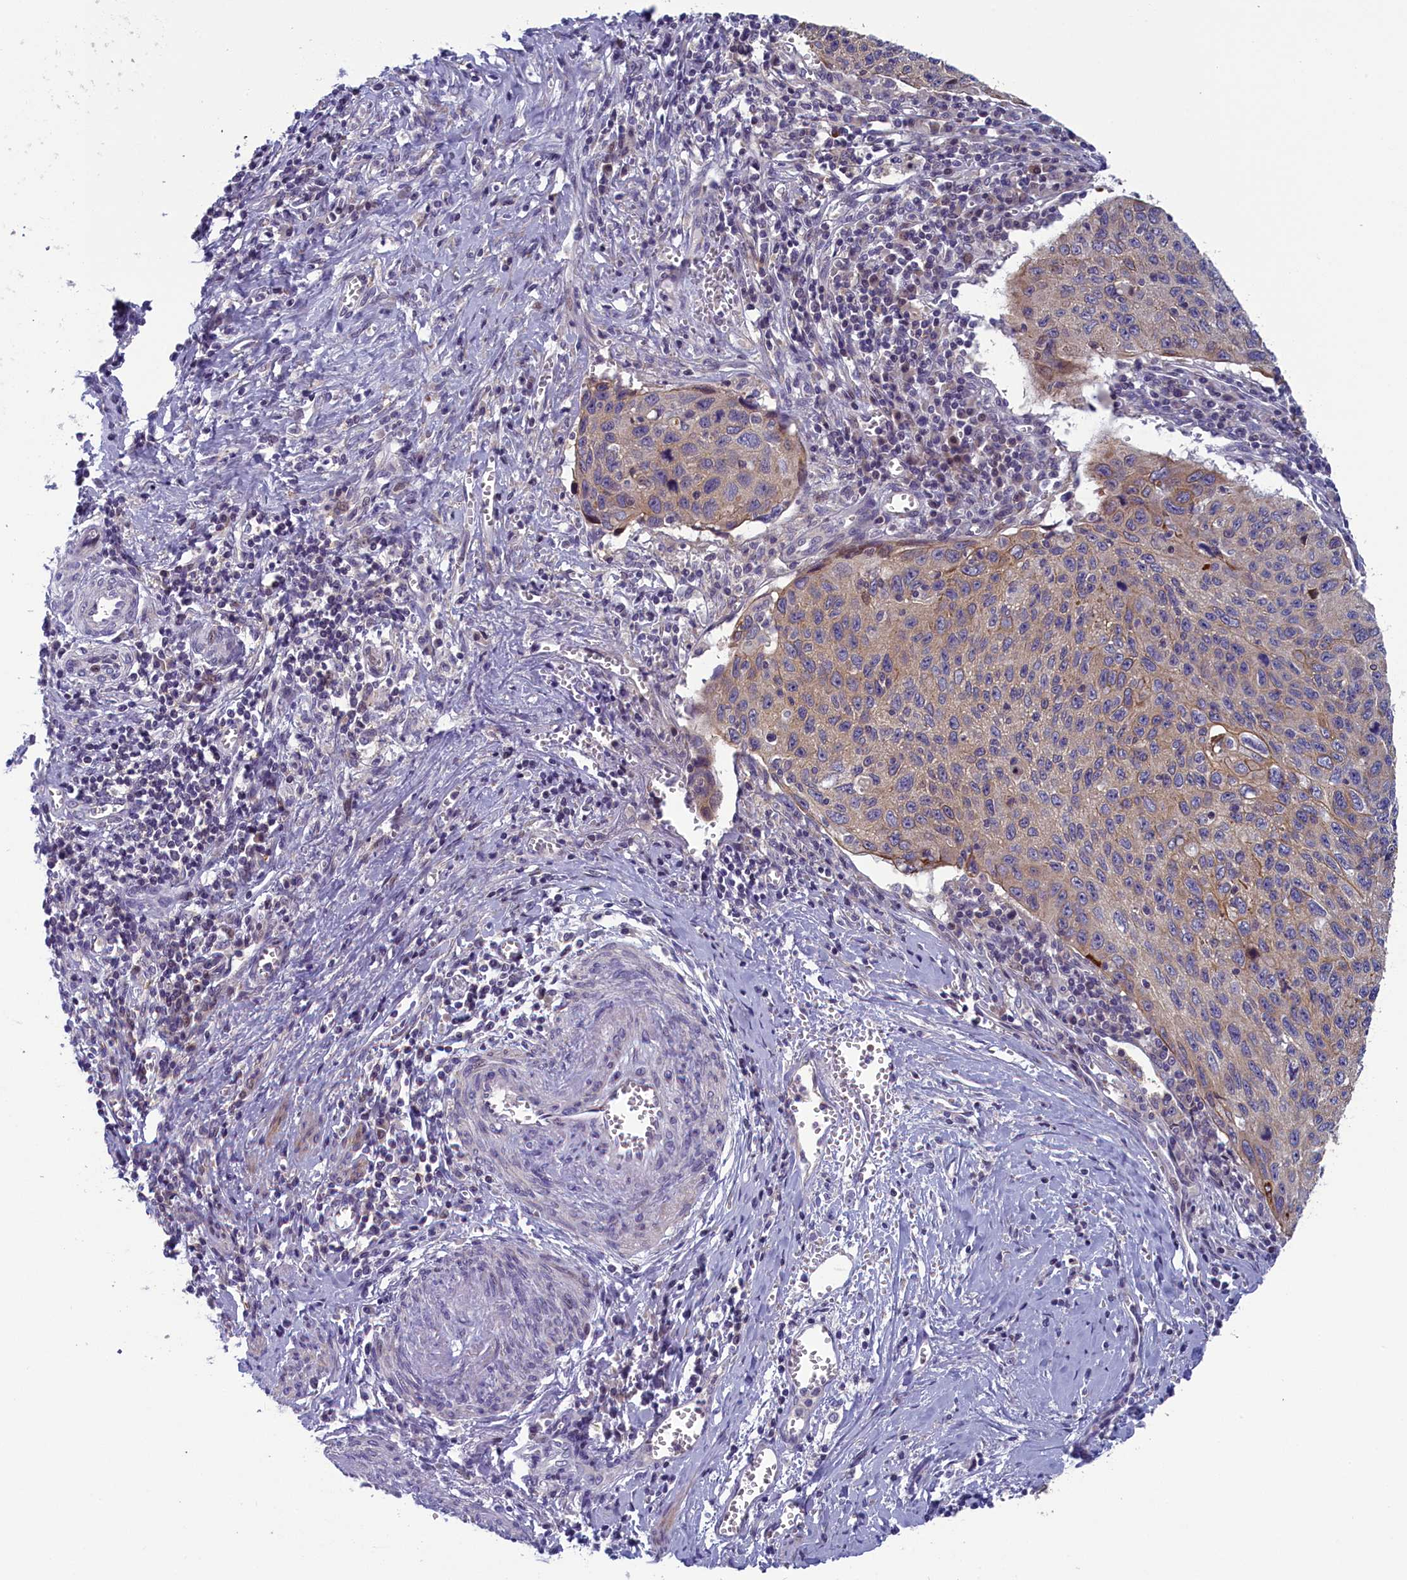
{"staining": {"intensity": "weak", "quantity": "25%-75%", "location": "cytoplasmic/membranous"}, "tissue": "cervical cancer", "cell_type": "Tumor cells", "image_type": "cancer", "snomed": [{"axis": "morphology", "description": "Squamous cell carcinoma, NOS"}, {"axis": "topography", "description": "Cervix"}], "caption": "Cervical cancer (squamous cell carcinoma) stained with immunohistochemistry (IHC) exhibits weak cytoplasmic/membranous positivity in about 25%-75% of tumor cells.", "gene": "ANKRD39", "patient": {"sex": "female", "age": 53}}